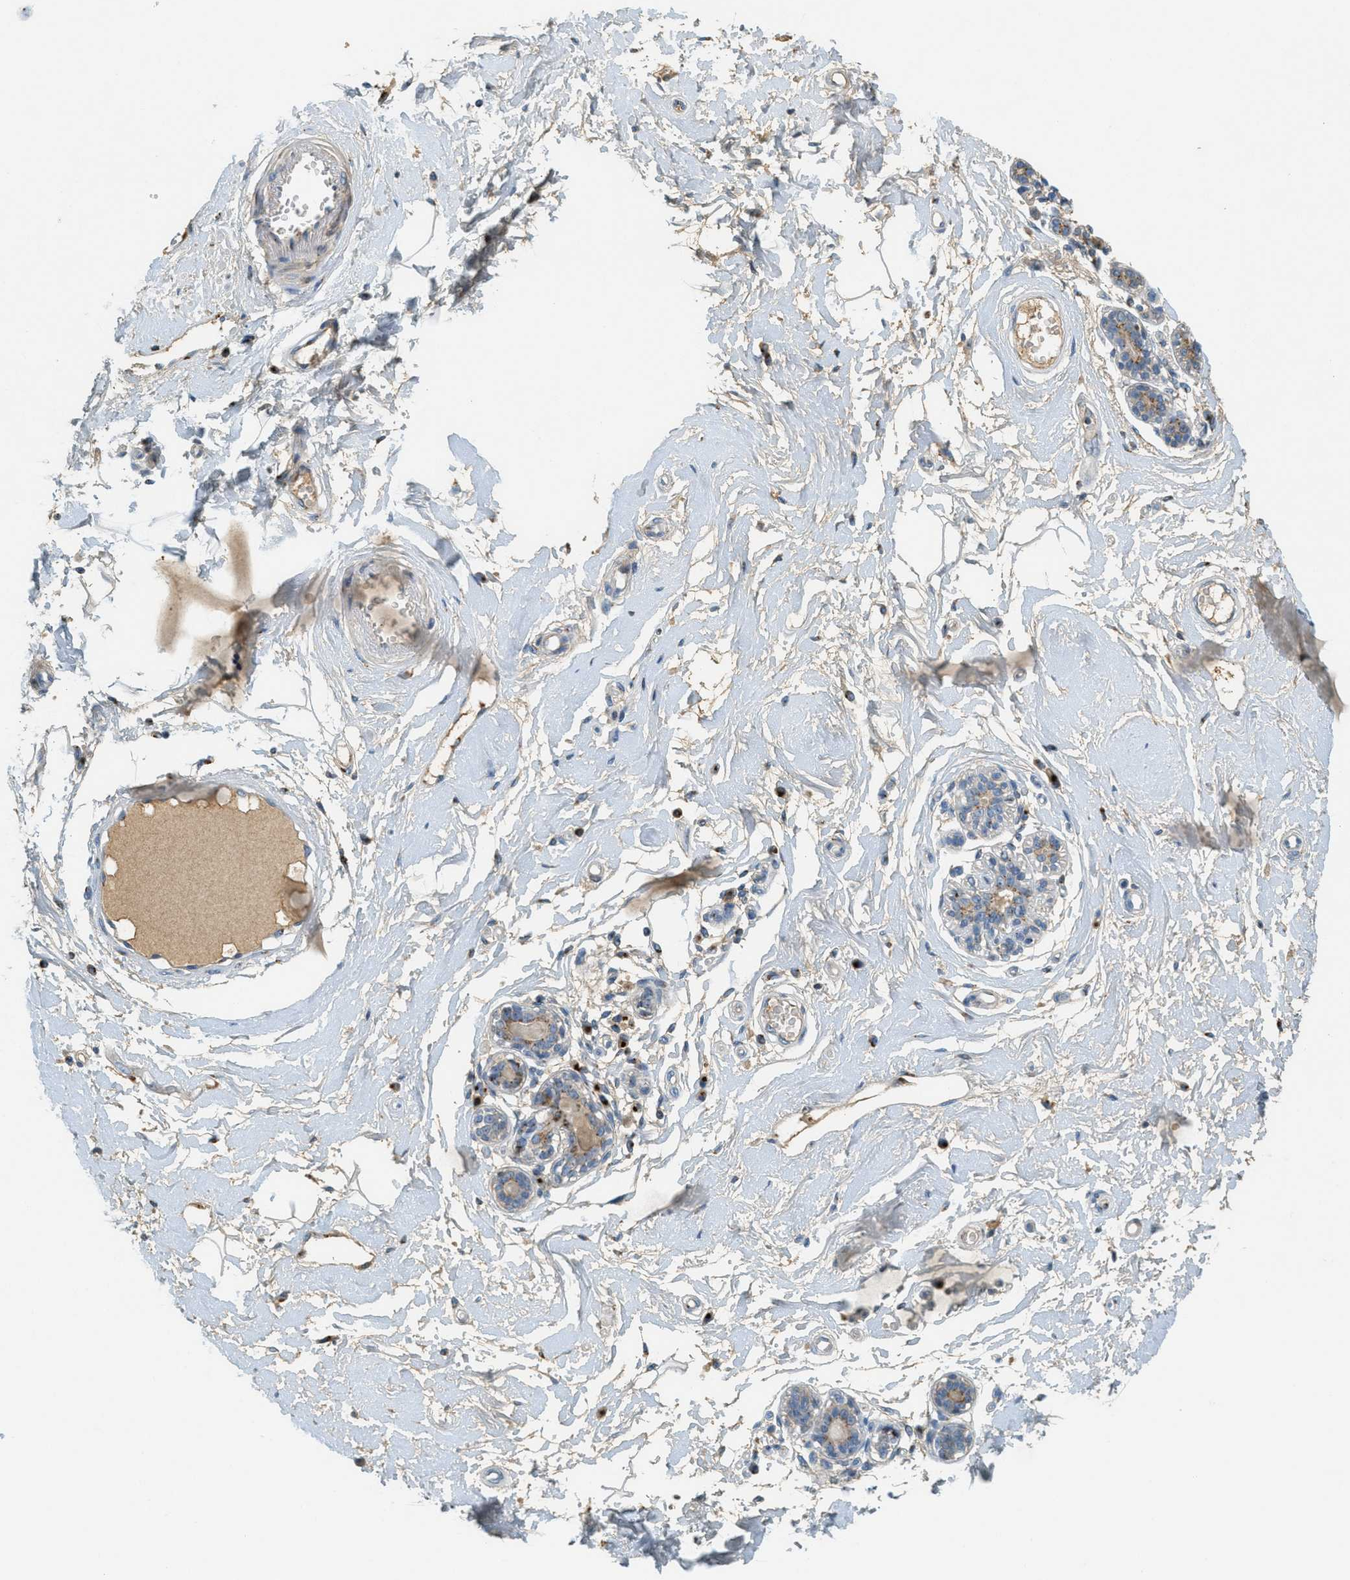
{"staining": {"intensity": "negative", "quantity": "none", "location": "none"}, "tissue": "breast", "cell_type": "Adipocytes", "image_type": "normal", "snomed": [{"axis": "morphology", "description": "Normal tissue, NOS"}, {"axis": "morphology", "description": "Lobular carcinoma"}, {"axis": "topography", "description": "Breast"}], "caption": "IHC photomicrograph of unremarkable breast stained for a protein (brown), which shows no expression in adipocytes. (DAB (3,3'-diaminobenzidine) immunohistochemistry (IHC) visualized using brightfield microscopy, high magnification).", "gene": "ENTPD4", "patient": {"sex": "female", "age": 59}}